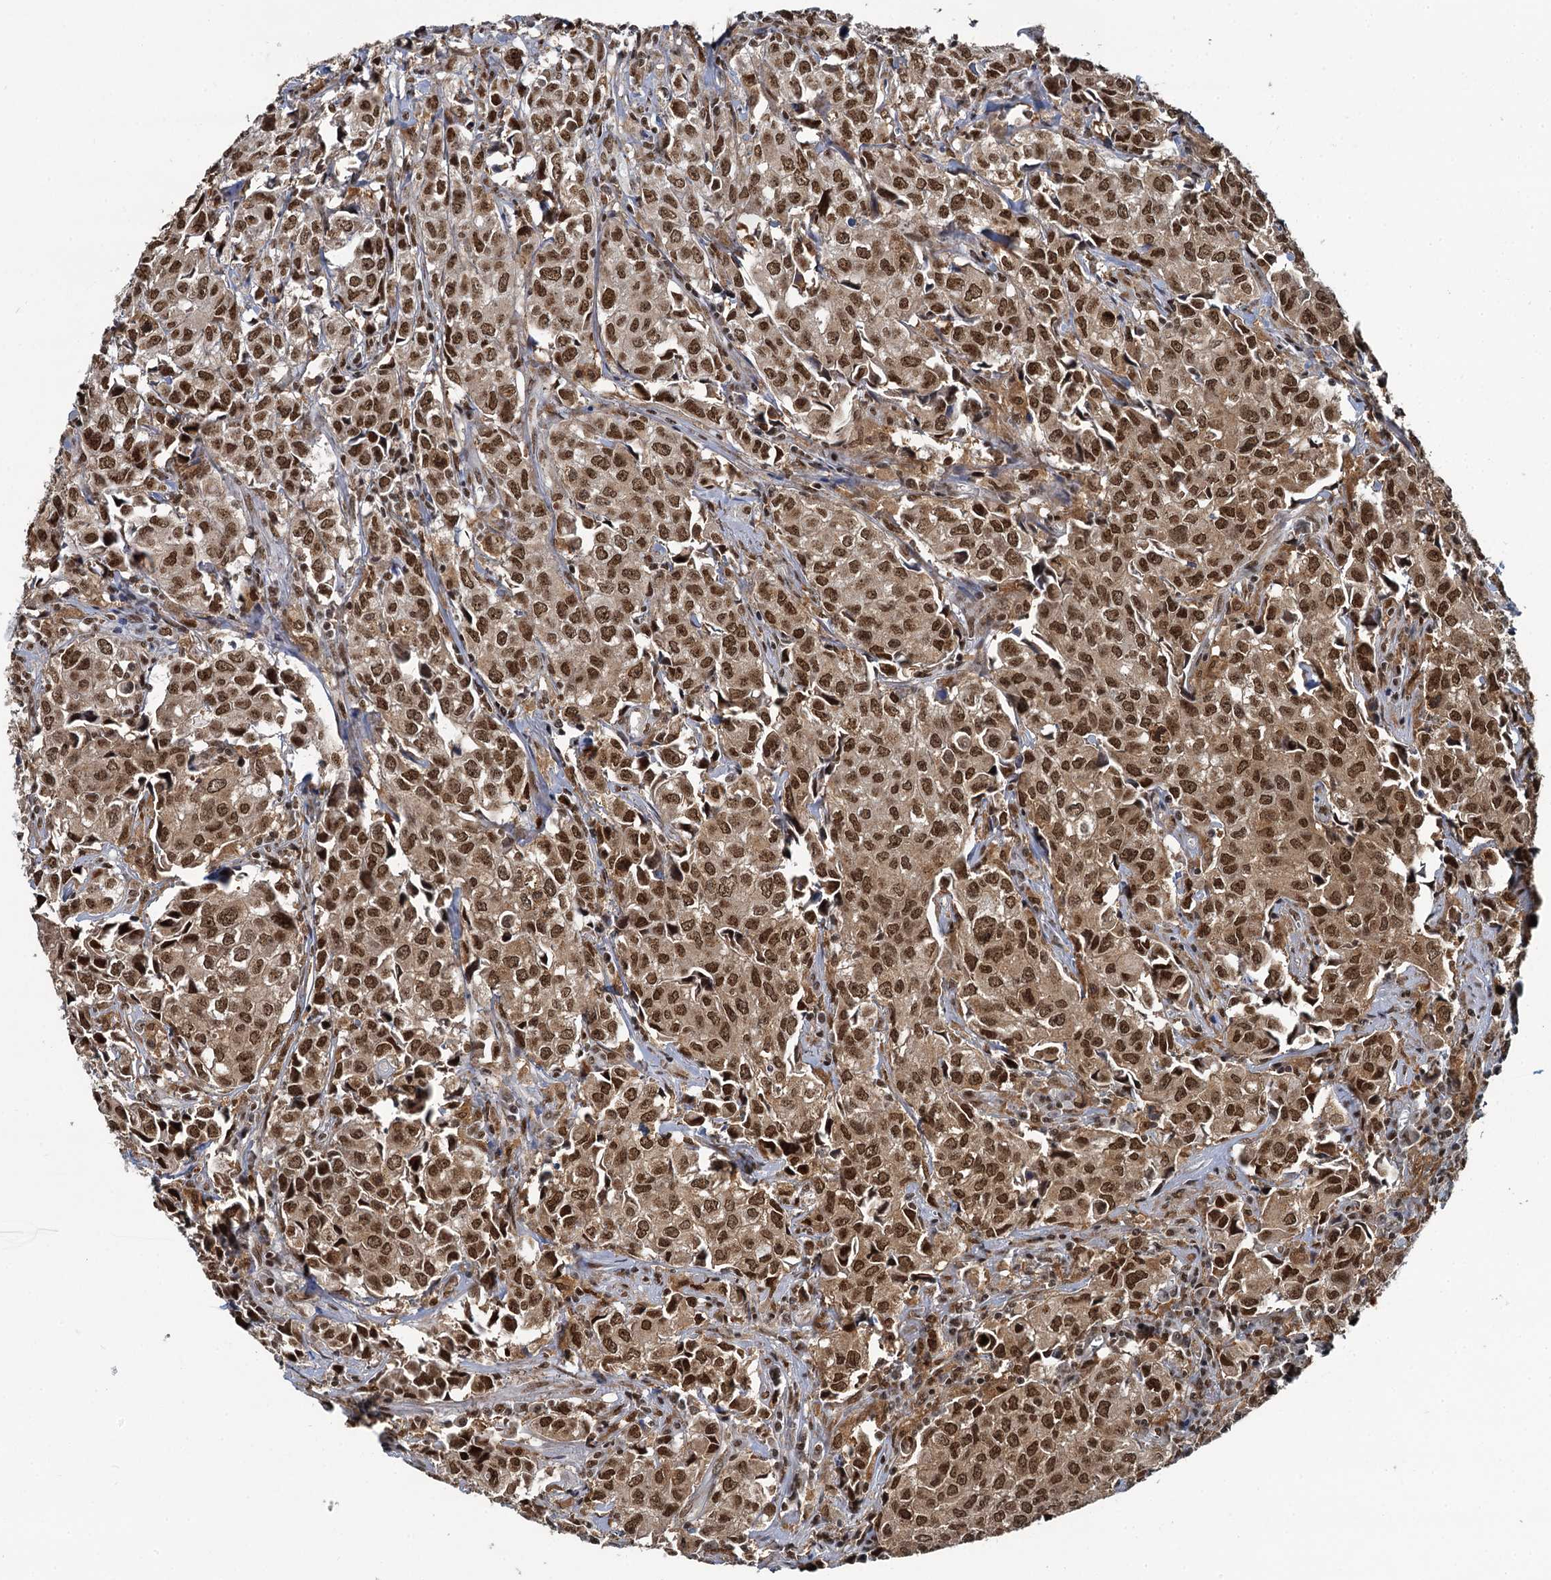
{"staining": {"intensity": "moderate", "quantity": ">75%", "location": "nuclear"}, "tissue": "urothelial cancer", "cell_type": "Tumor cells", "image_type": "cancer", "snomed": [{"axis": "morphology", "description": "Urothelial carcinoma, High grade"}, {"axis": "topography", "description": "Urinary bladder"}], "caption": "DAB (3,3'-diaminobenzidine) immunohistochemical staining of human urothelial cancer exhibits moderate nuclear protein expression in approximately >75% of tumor cells.", "gene": "PPHLN1", "patient": {"sex": "female", "age": 75}}